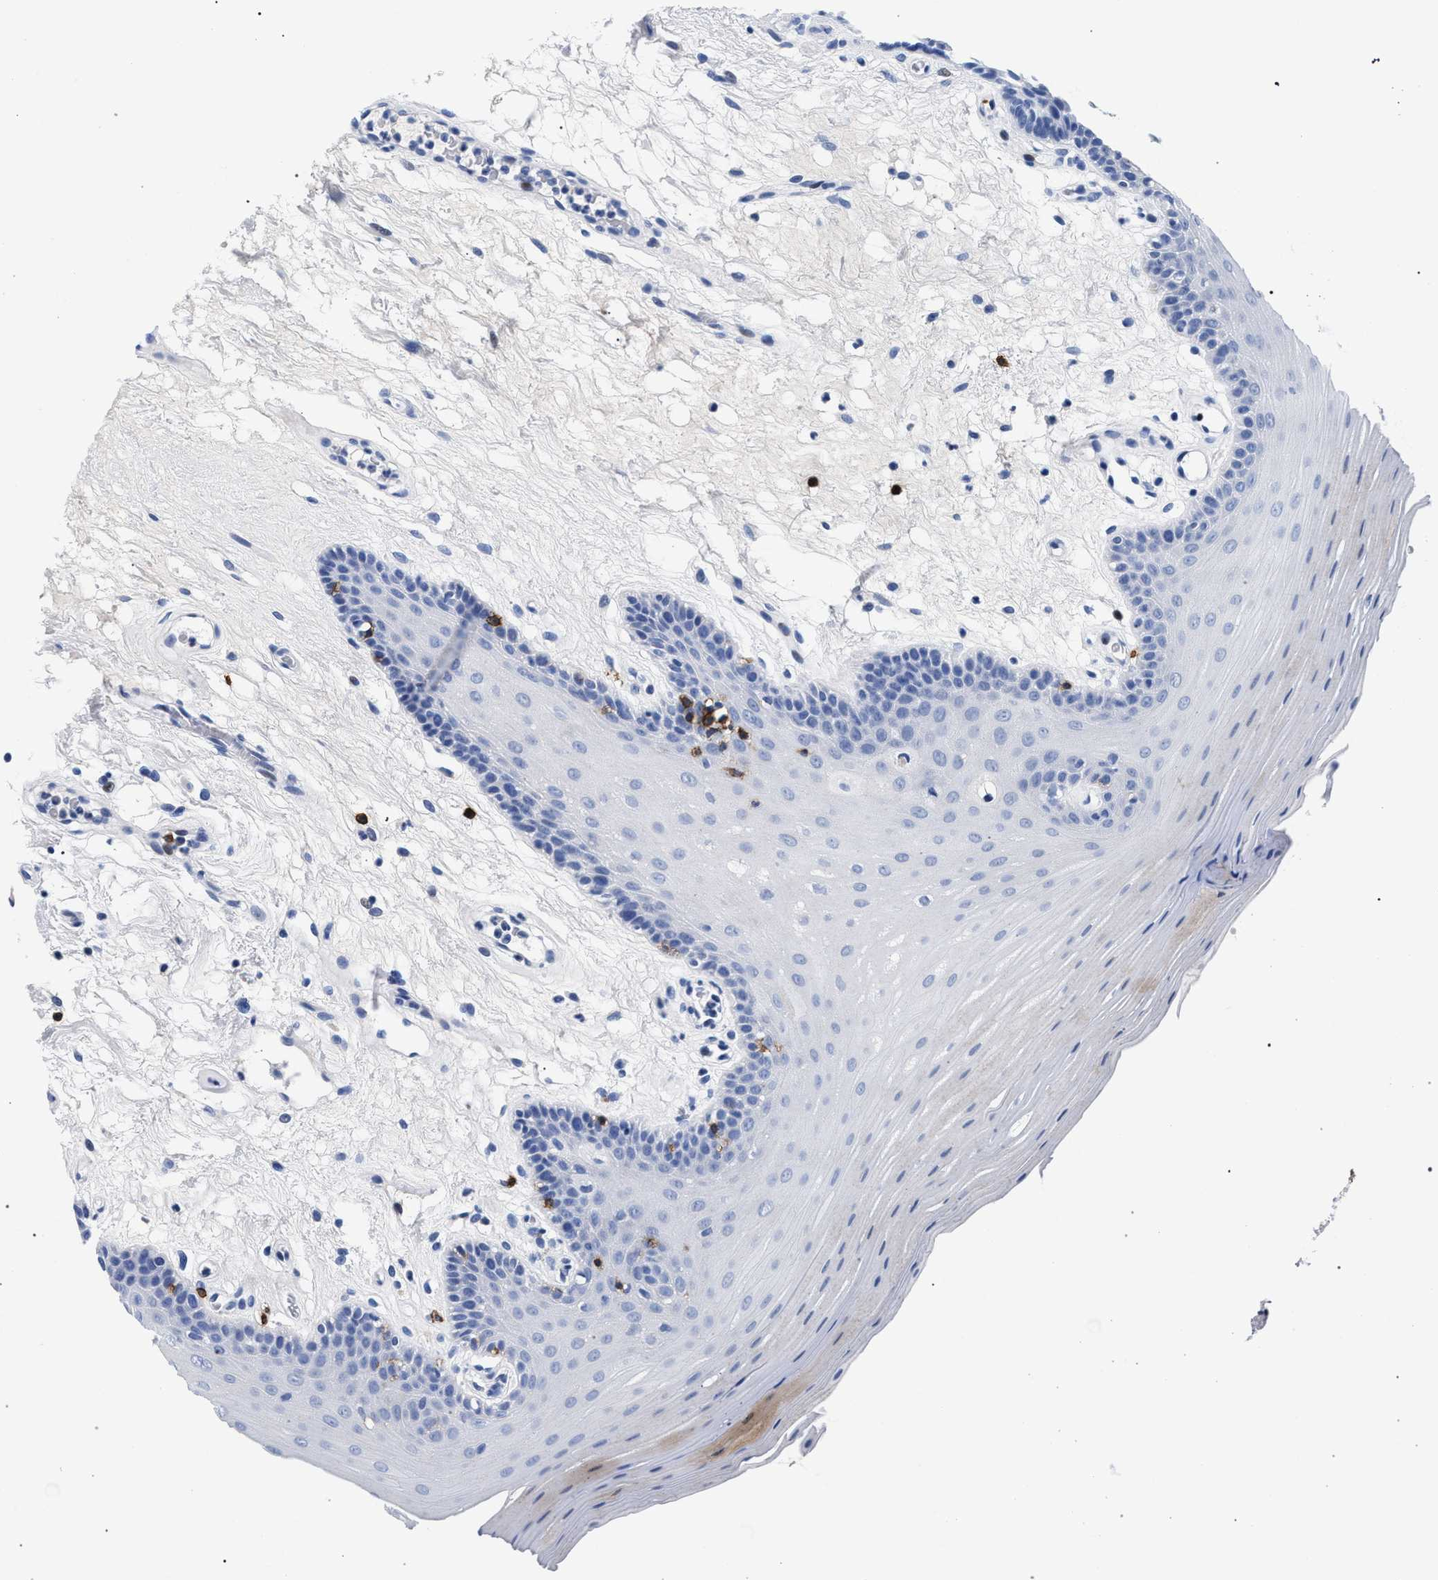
{"staining": {"intensity": "negative", "quantity": "none", "location": "none"}, "tissue": "oral mucosa", "cell_type": "Squamous epithelial cells", "image_type": "normal", "snomed": [{"axis": "morphology", "description": "Normal tissue, NOS"}, {"axis": "morphology", "description": "Squamous cell carcinoma, NOS"}, {"axis": "topography", "description": "Skeletal muscle"}, {"axis": "topography", "description": "Oral tissue"}, {"axis": "topography", "description": "Head-Neck"}], "caption": "High power microscopy histopathology image of an IHC micrograph of benign oral mucosa, revealing no significant staining in squamous epithelial cells.", "gene": "KLRK1", "patient": {"sex": "male", "age": 71}}